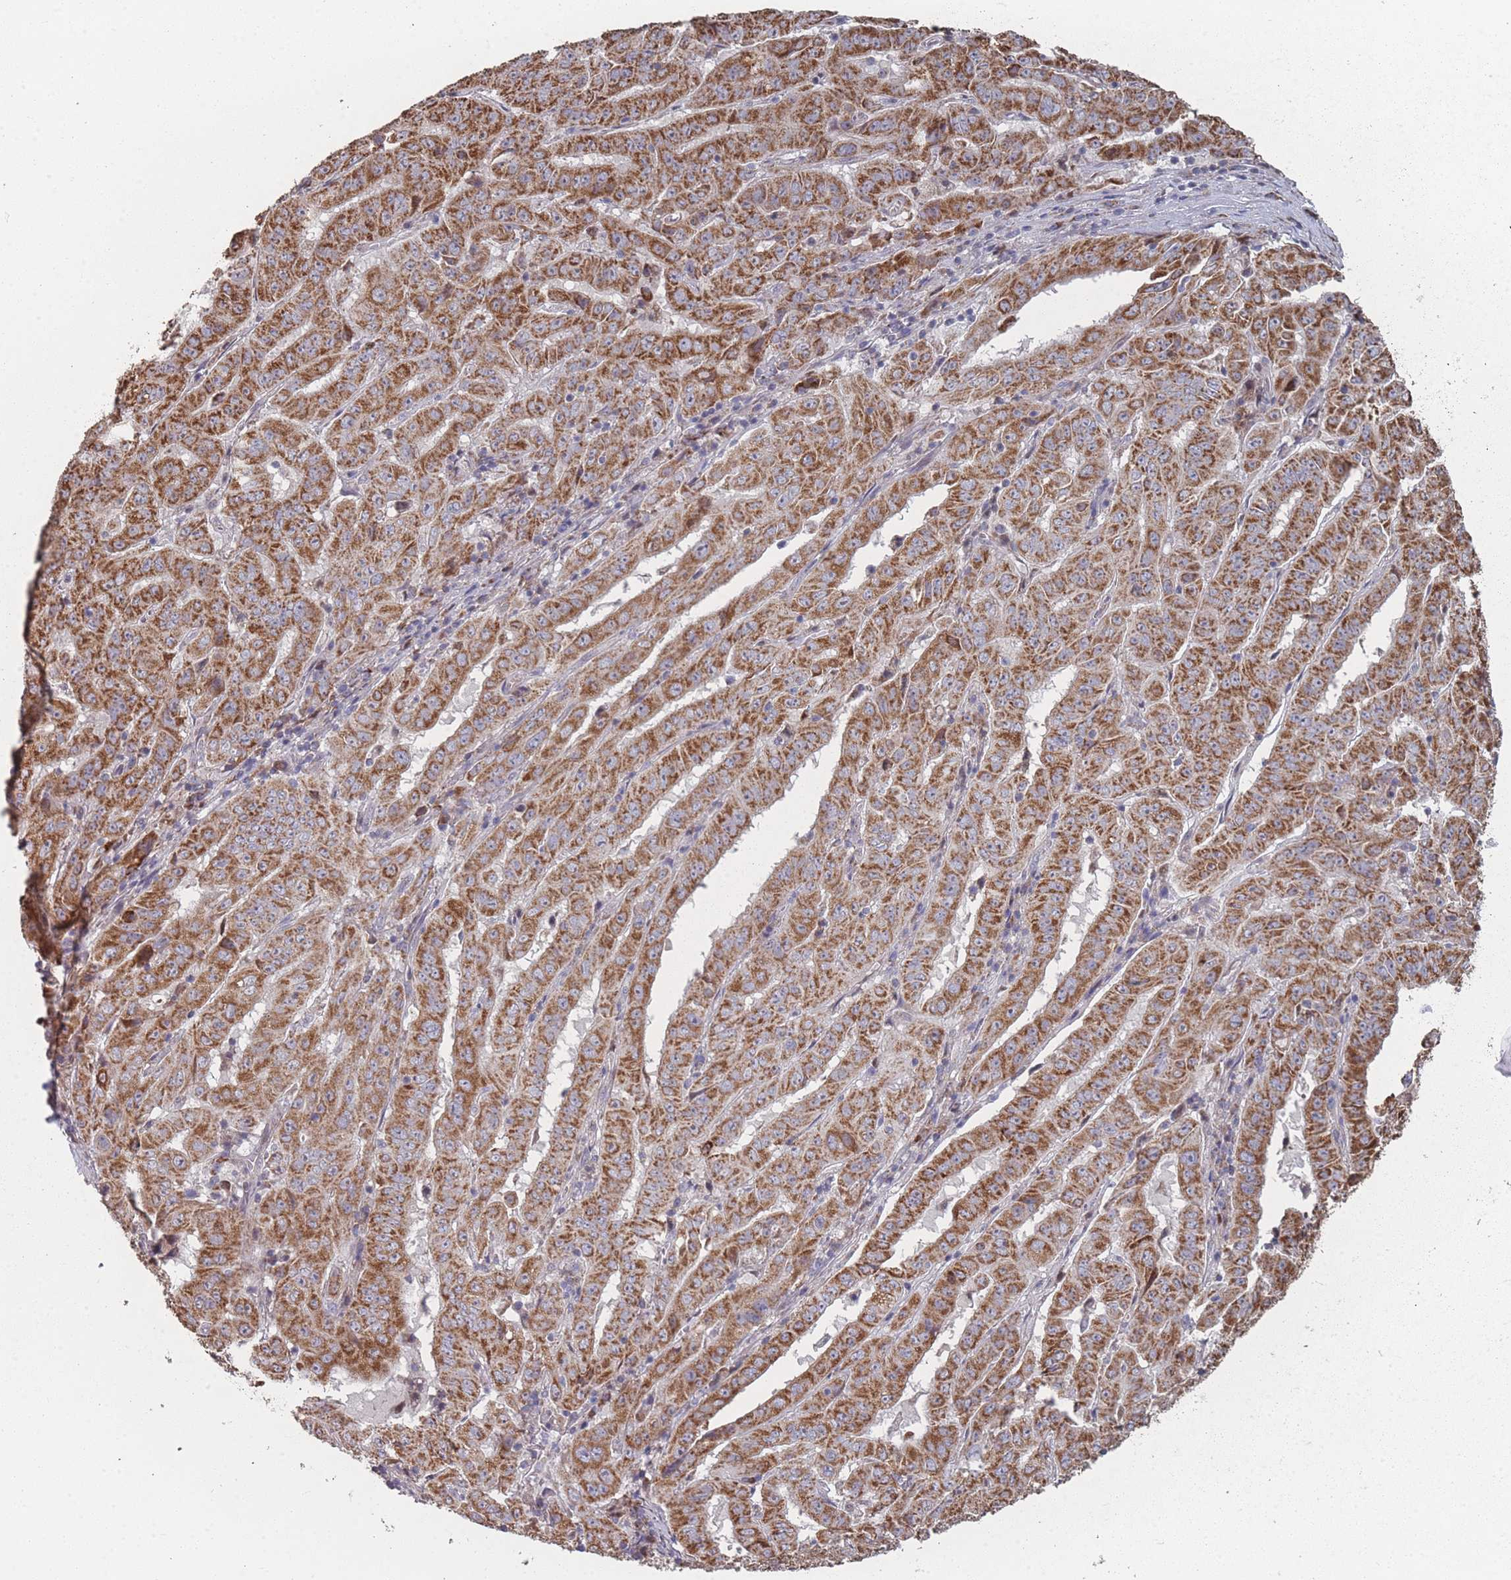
{"staining": {"intensity": "strong", "quantity": ">75%", "location": "cytoplasmic/membranous"}, "tissue": "pancreatic cancer", "cell_type": "Tumor cells", "image_type": "cancer", "snomed": [{"axis": "morphology", "description": "Adenocarcinoma, NOS"}, {"axis": "topography", "description": "Pancreas"}], "caption": "Brown immunohistochemical staining in human pancreatic adenocarcinoma exhibits strong cytoplasmic/membranous expression in about >75% of tumor cells. (Brightfield microscopy of DAB IHC at high magnification).", "gene": "PSMB3", "patient": {"sex": "male", "age": 63}}